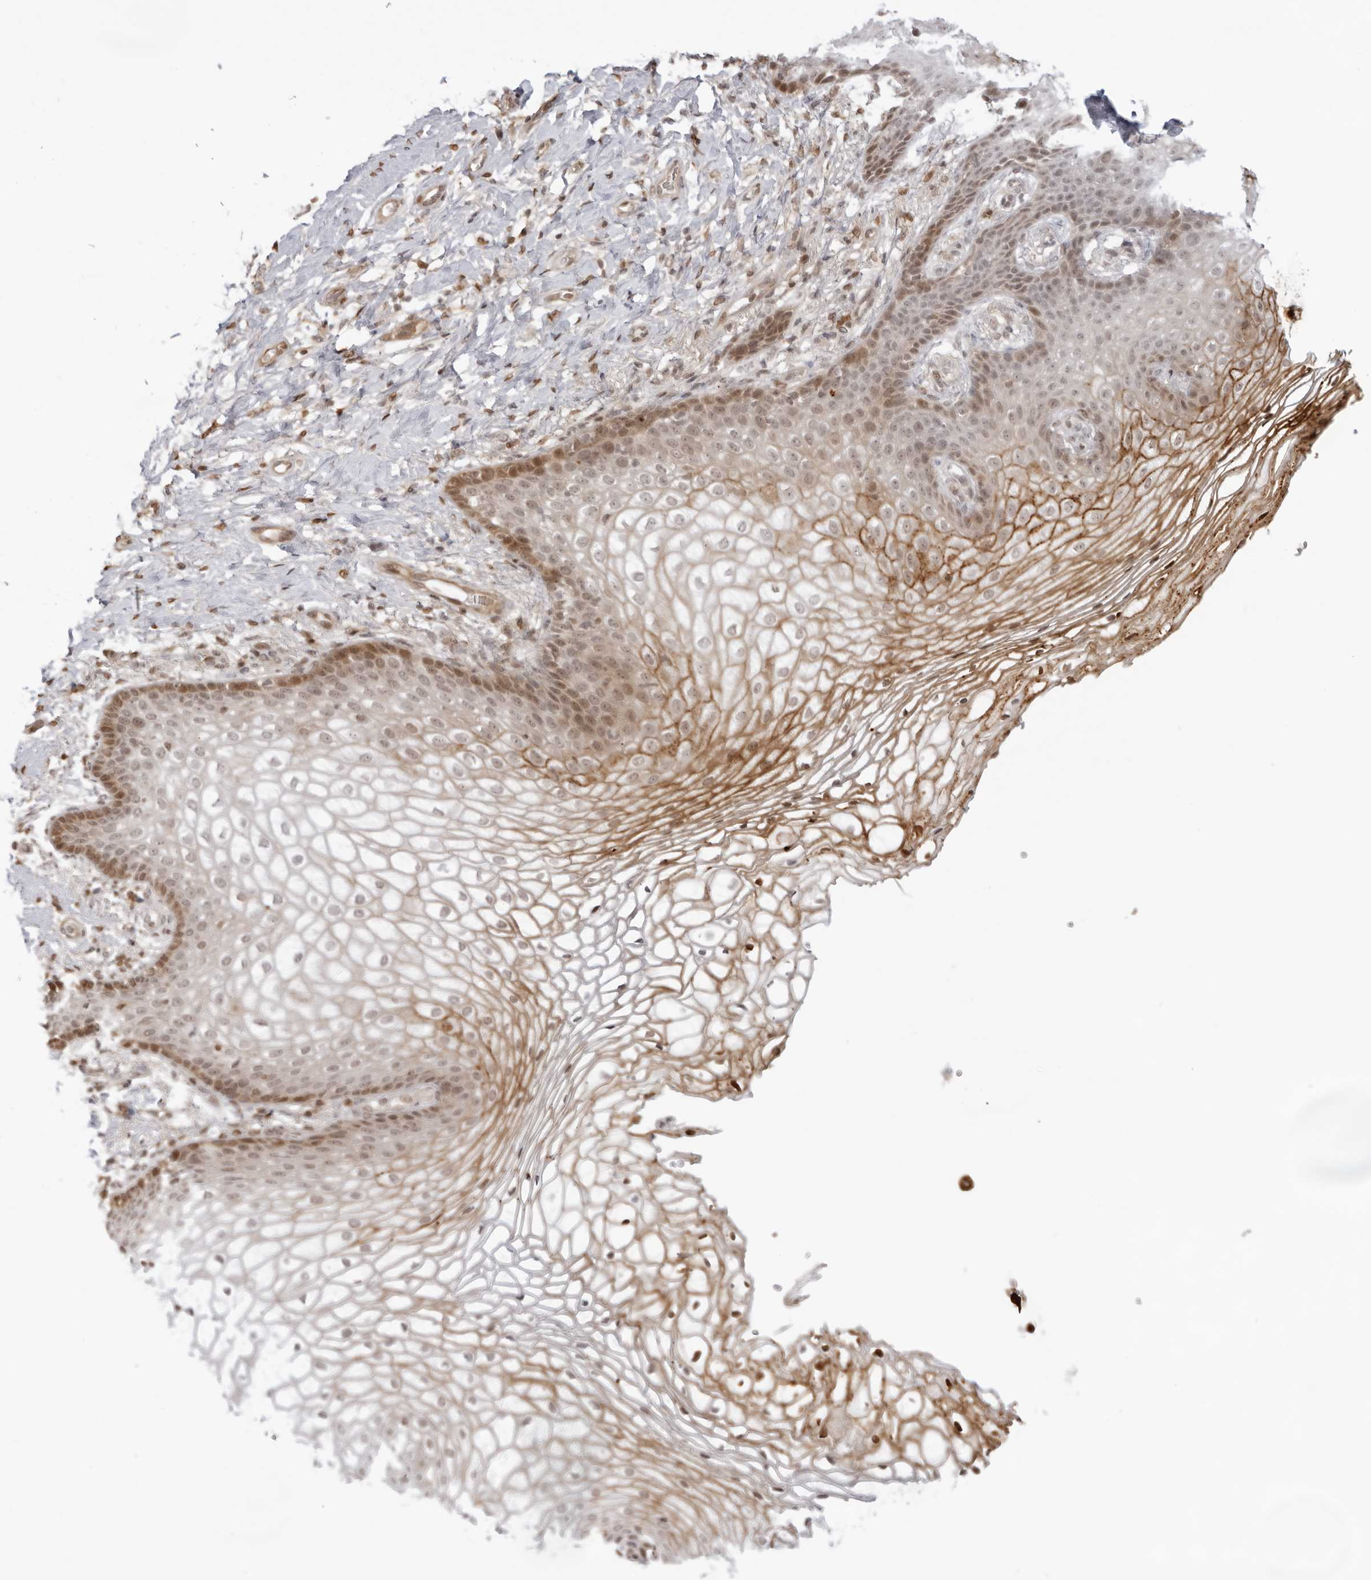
{"staining": {"intensity": "moderate", "quantity": "25%-75%", "location": "cytoplasmic/membranous,nuclear"}, "tissue": "vagina", "cell_type": "Squamous epithelial cells", "image_type": "normal", "snomed": [{"axis": "morphology", "description": "Normal tissue, NOS"}, {"axis": "topography", "description": "Vagina"}], "caption": "This photomicrograph displays normal vagina stained with immunohistochemistry (IHC) to label a protein in brown. The cytoplasmic/membranous,nuclear of squamous epithelial cells show moderate positivity for the protein. Nuclei are counter-stained blue.", "gene": "RNF146", "patient": {"sex": "female", "age": 60}}